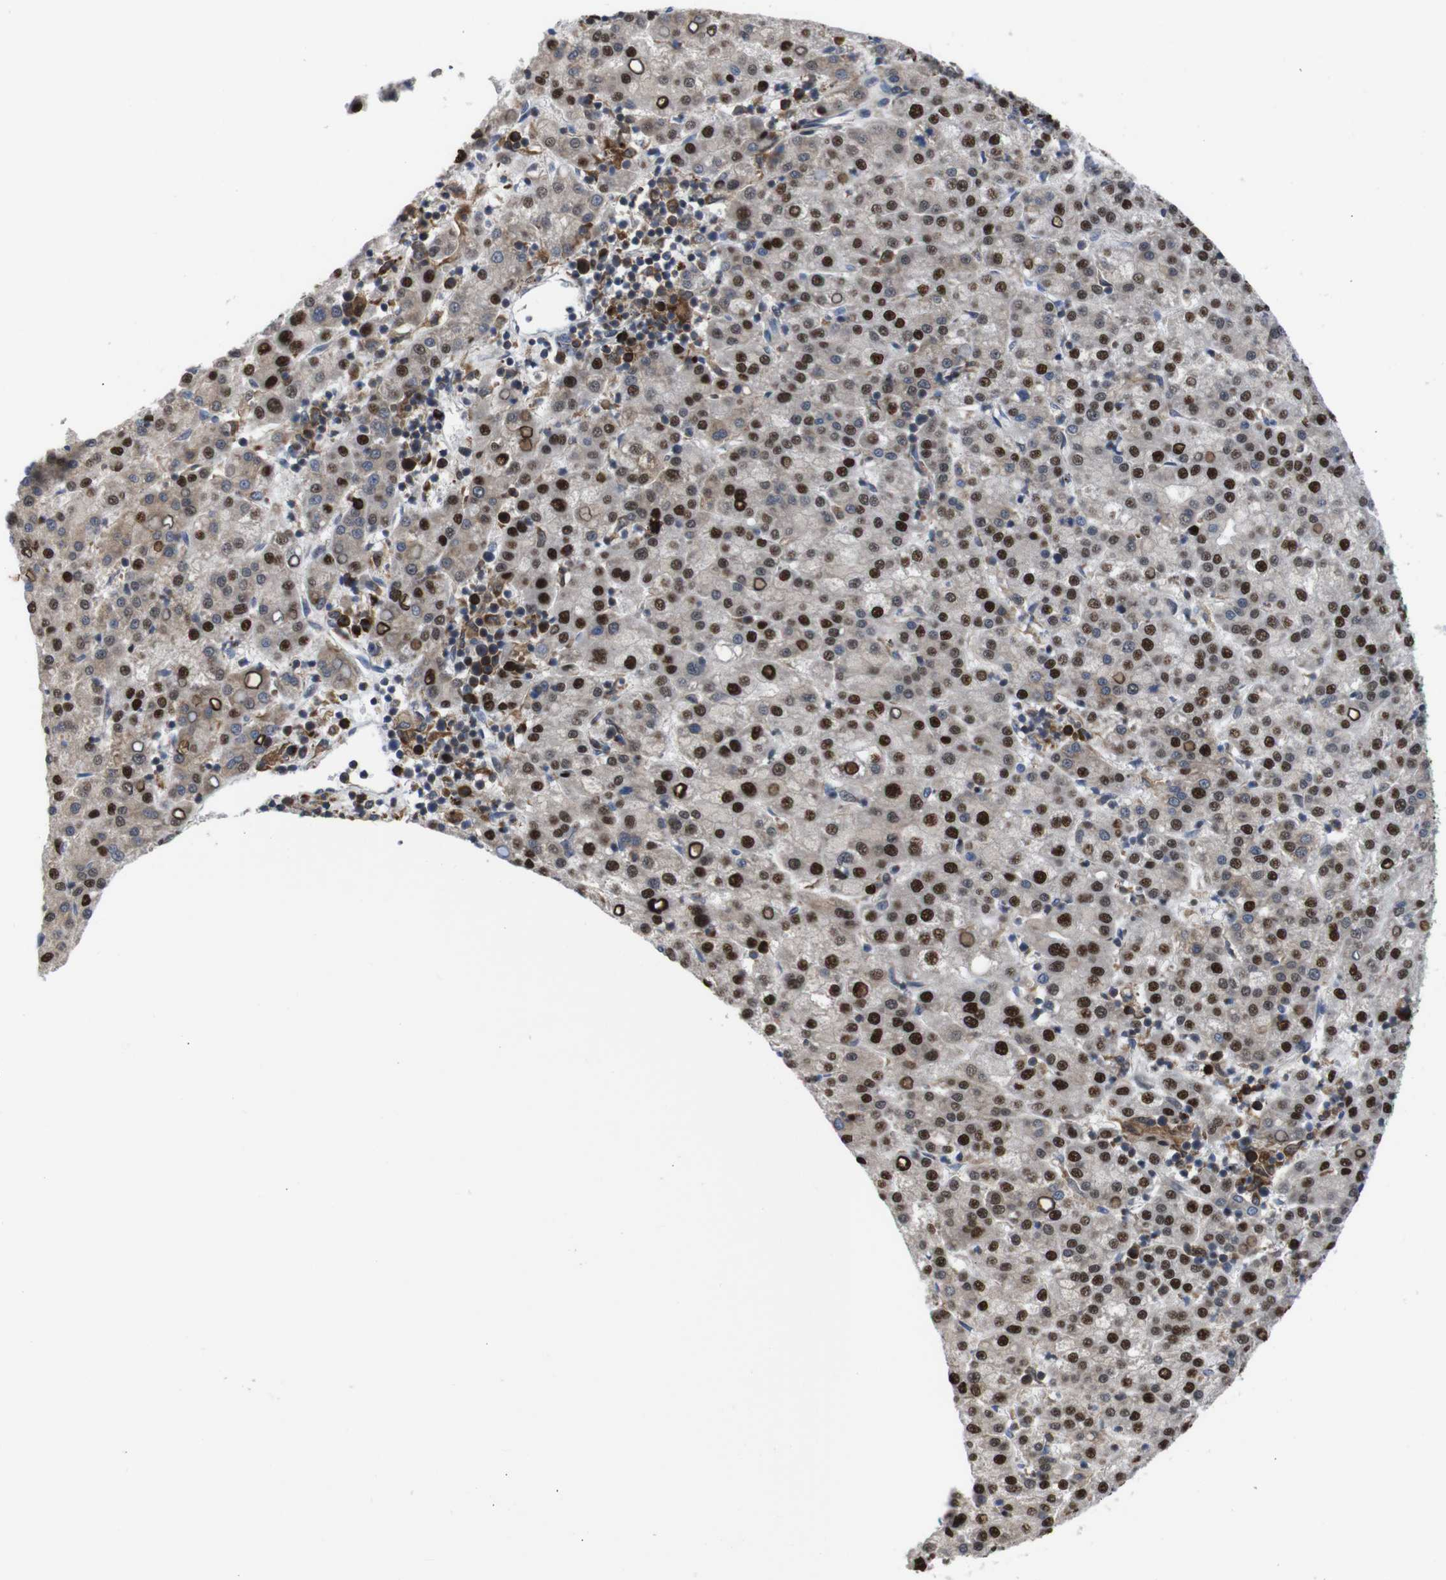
{"staining": {"intensity": "strong", "quantity": "25%-75%", "location": "nuclear"}, "tissue": "liver cancer", "cell_type": "Tumor cells", "image_type": "cancer", "snomed": [{"axis": "morphology", "description": "Carcinoma, Hepatocellular, NOS"}, {"axis": "topography", "description": "Liver"}], "caption": "Immunohistochemical staining of human liver hepatocellular carcinoma demonstrates high levels of strong nuclear protein positivity in approximately 25%-75% of tumor cells.", "gene": "PTPN1", "patient": {"sex": "female", "age": 58}}